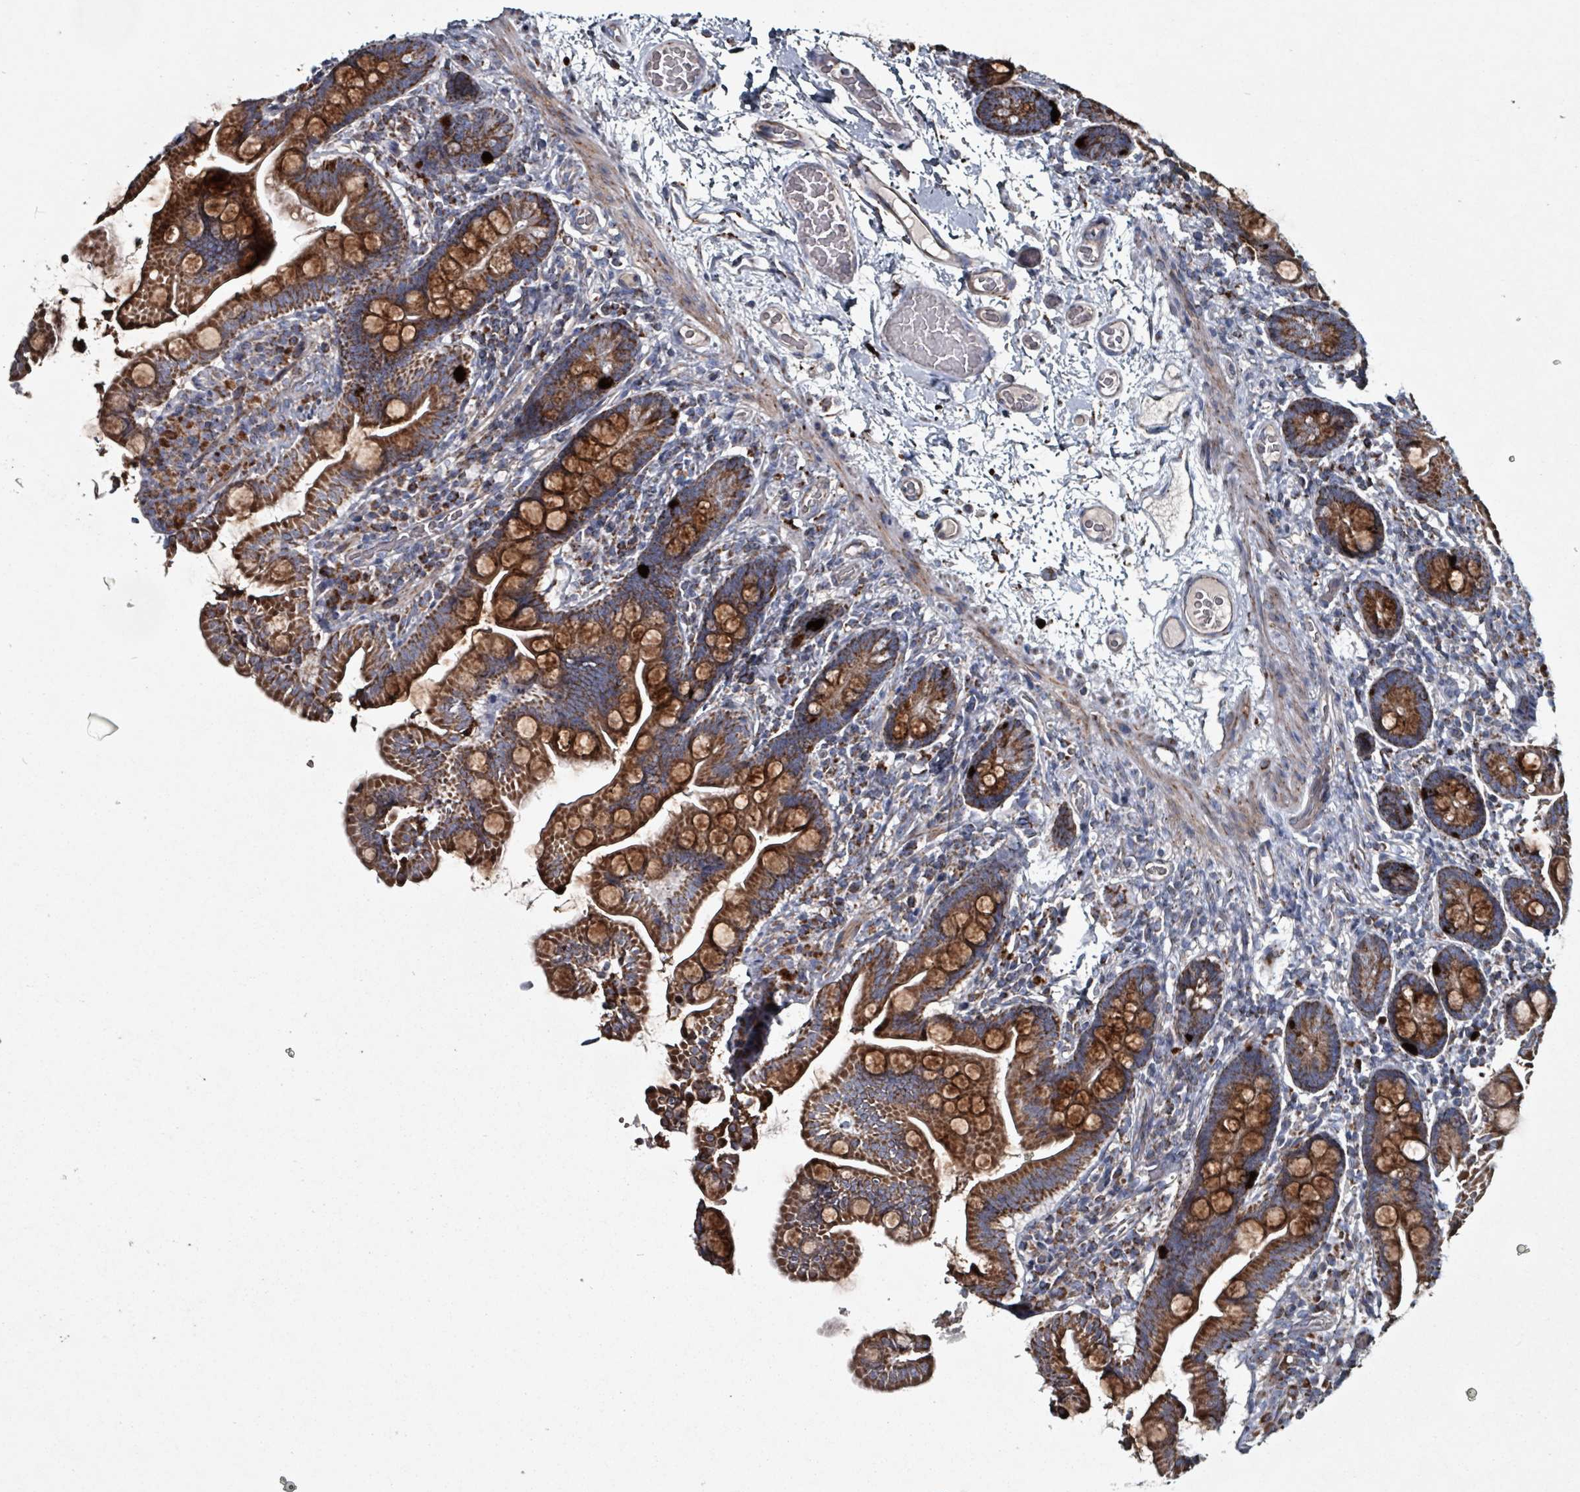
{"staining": {"intensity": "strong", "quantity": ">75%", "location": "cytoplasmic/membranous"}, "tissue": "small intestine", "cell_type": "Glandular cells", "image_type": "normal", "snomed": [{"axis": "morphology", "description": "Normal tissue, NOS"}, {"axis": "topography", "description": "Small intestine"}], "caption": "An immunohistochemistry (IHC) photomicrograph of normal tissue is shown. Protein staining in brown highlights strong cytoplasmic/membranous positivity in small intestine within glandular cells. Immunohistochemistry (ihc) stains the protein in brown and the nuclei are stained blue.", "gene": "ABHD18", "patient": {"sex": "female", "age": 64}}